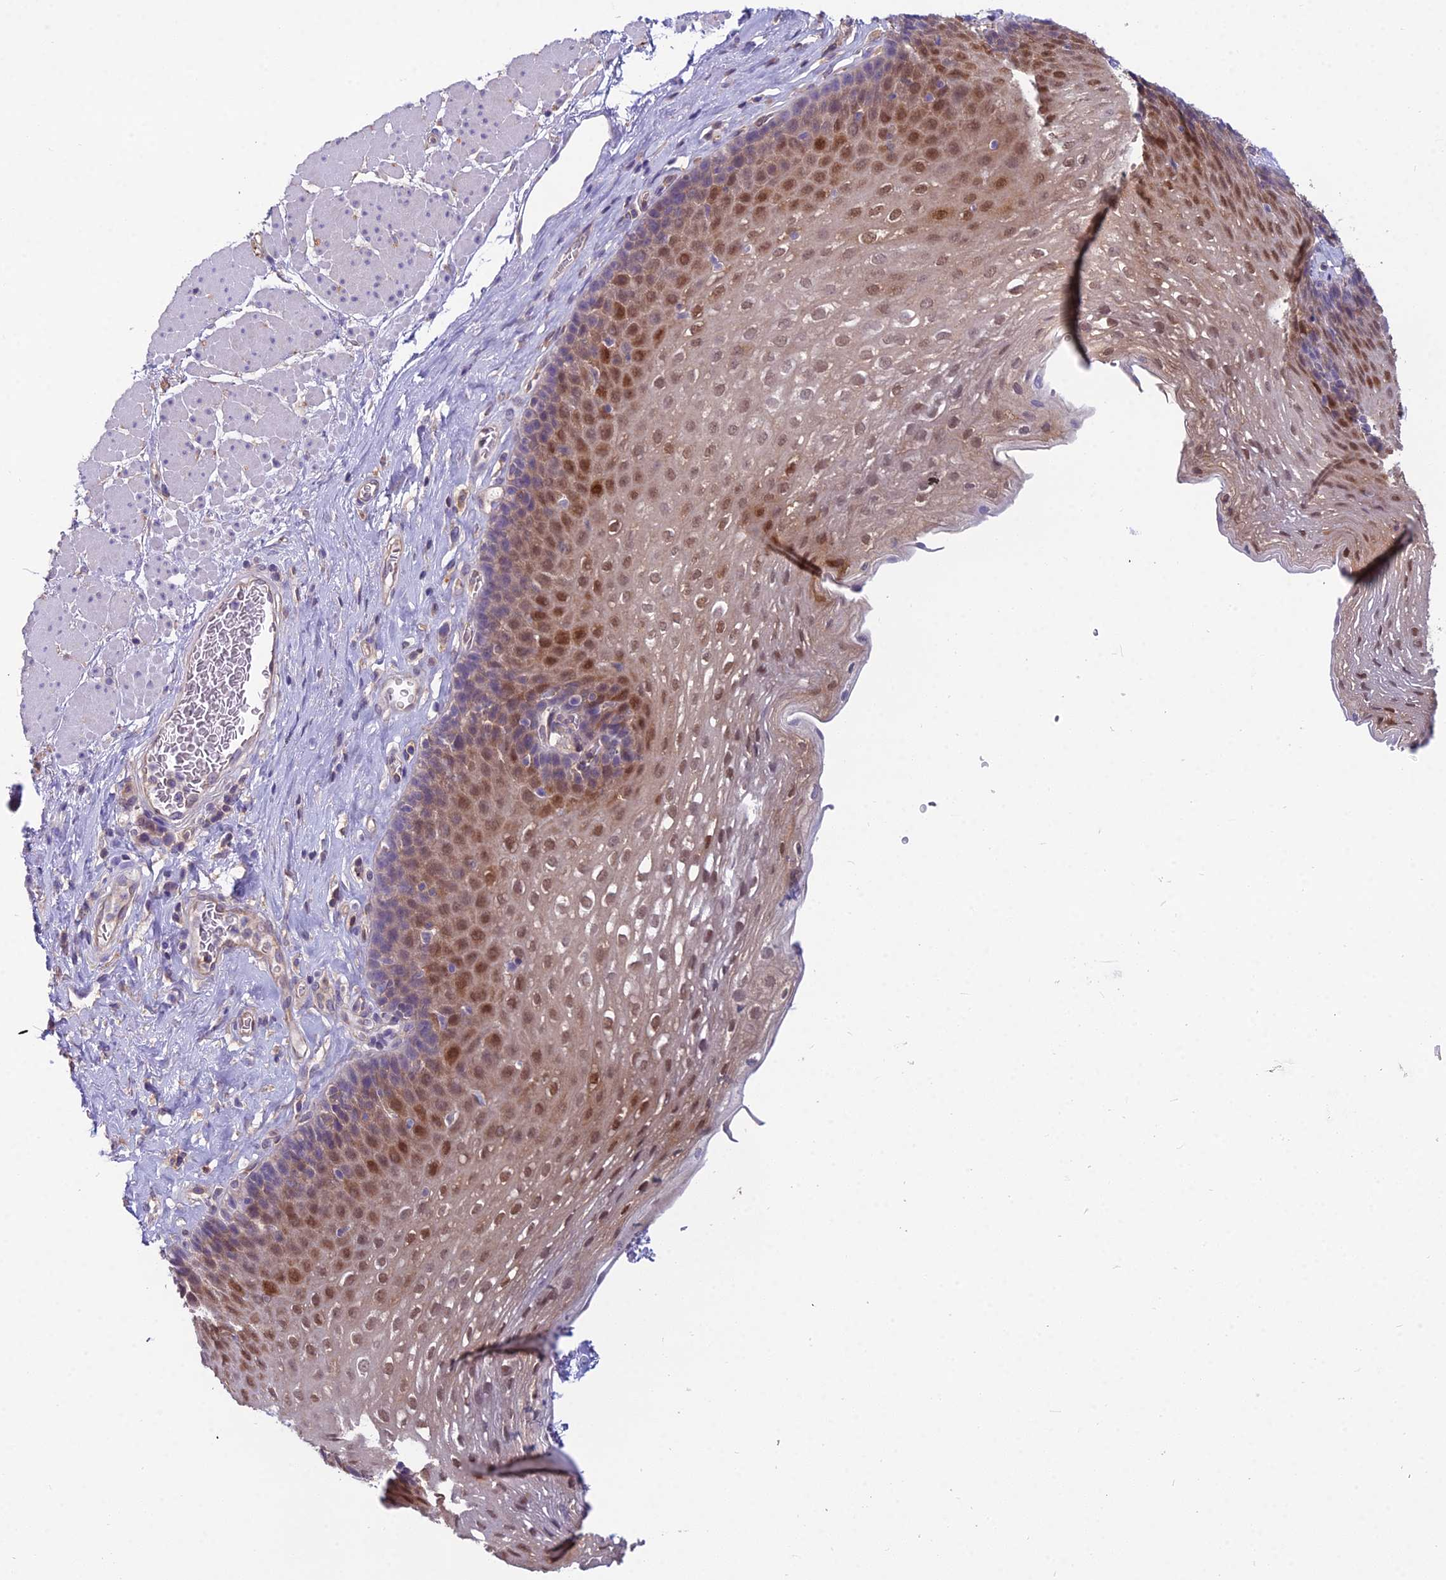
{"staining": {"intensity": "moderate", "quantity": "25%-75%", "location": "cytoplasmic/membranous,nuclear"}, "tissue": "esophagus", "cell_type": "Squamous epithelial cells", "image_type": "normal", "snomed": [{"axis": "morphology", "description": "Normal tissue, NOS"}, {"axis": "topography", "description": "Esophagus"}], "caption": "This image displays benign esophagus stained with immunohistochemistry to label a protein in brown. The cytoplasmic/membranous,nuclear of squamous epithelial cells show moderate positivity for the protein. Nuclei are counter-stained blue.", "gene": "MVD", "patient": {"sex": "female", "age": 66}}